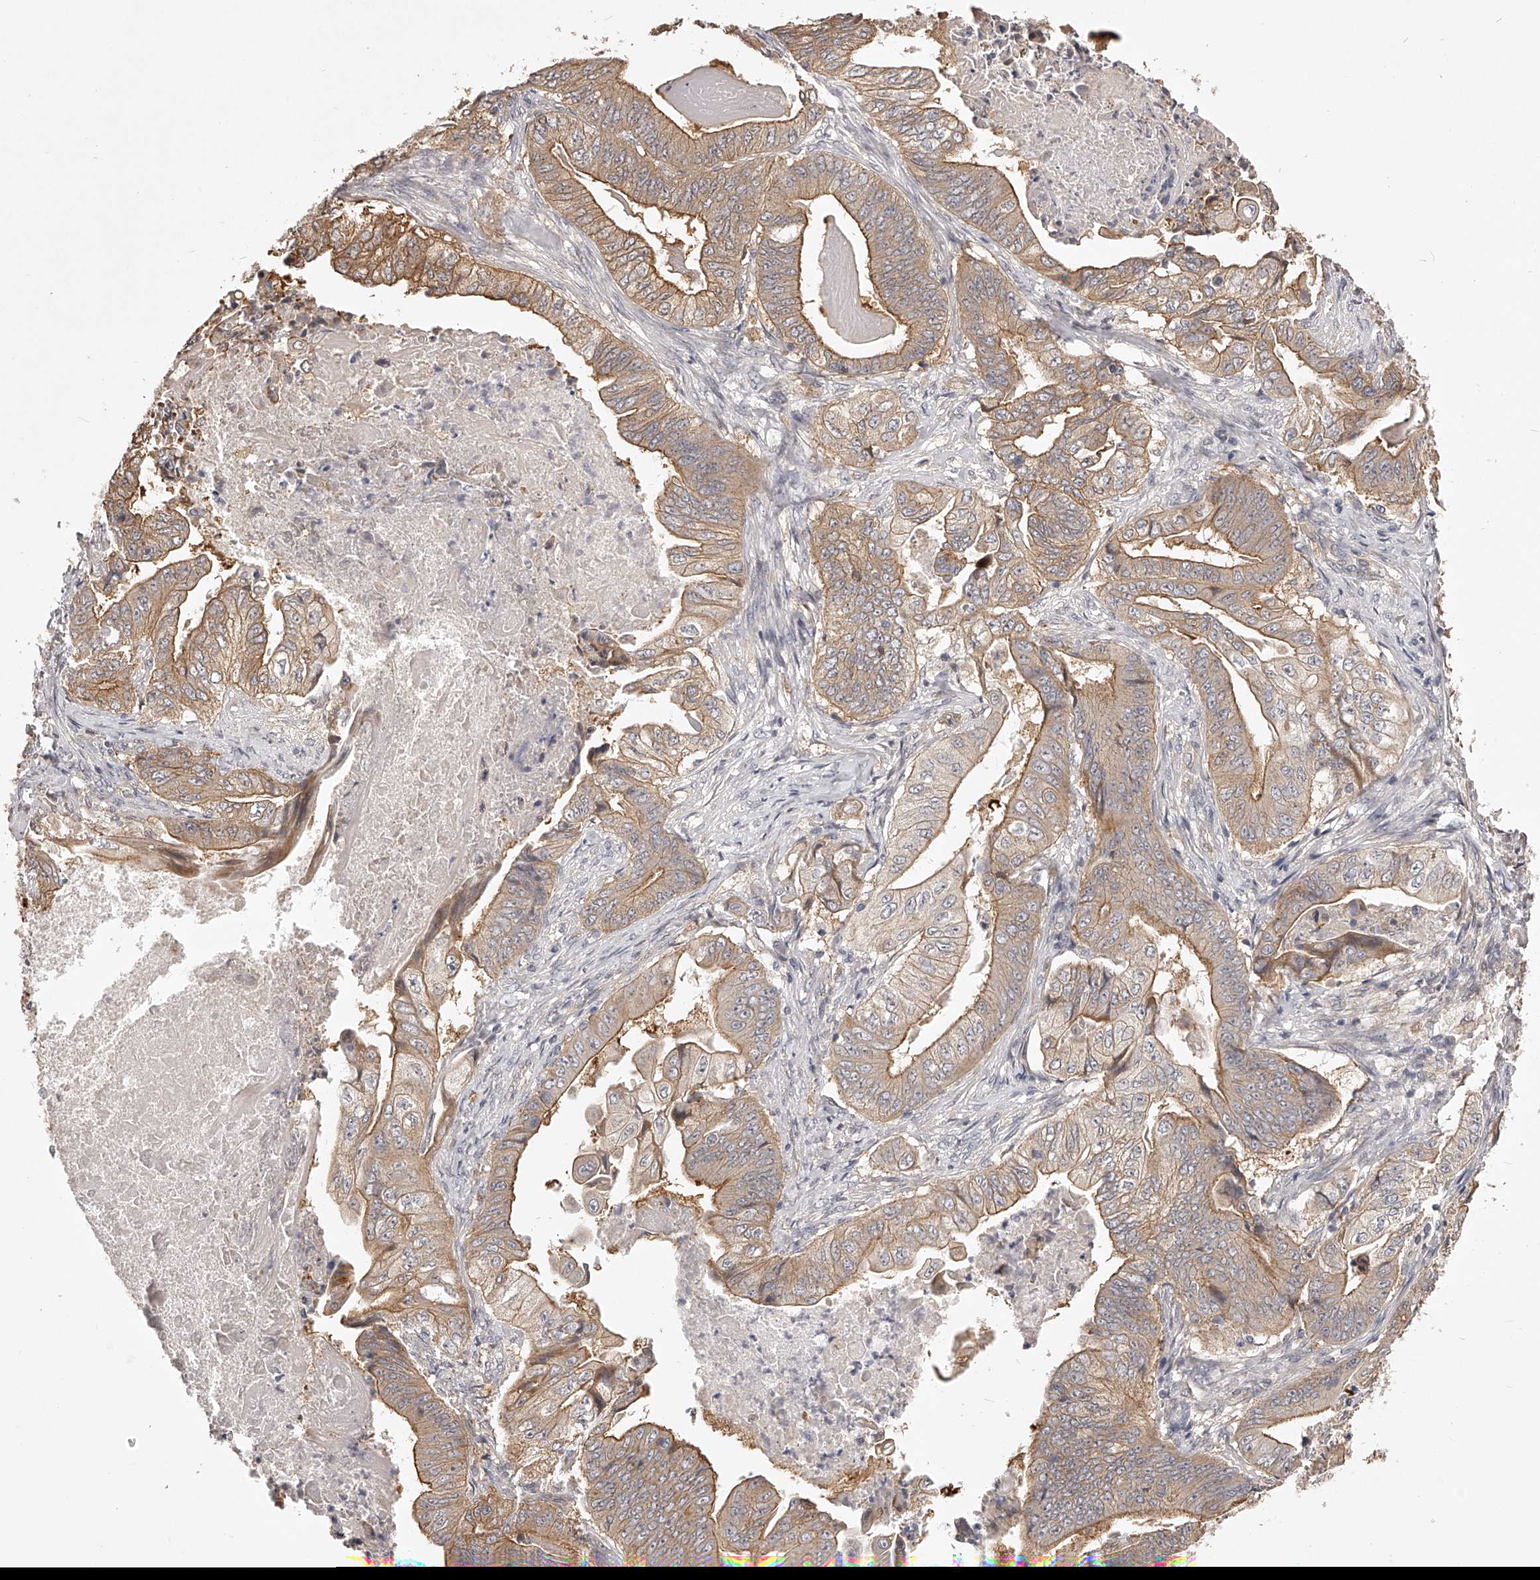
{"staining": {"intensity": "moderate", "quantity": ">75%", "location": "cytoplasmic/membranous"}, "tissue": "stomach cancer", "cell_type": "Tumor cells", "image_type": "cancer", "snomed": [{"axis": "morphology", "description": "Adenocarcinoma, NOS"}, {"axis": "topography", "description": "Stomach"}], "caption": "About >75% of tumor cells in human stomach cancer demonstrate moderate cytoplasmic/membranous protein expression as visualized by brown immunohistochemical staining.", "gene": "ZNF582", "patient": {"sex": "female", "age": 73}}